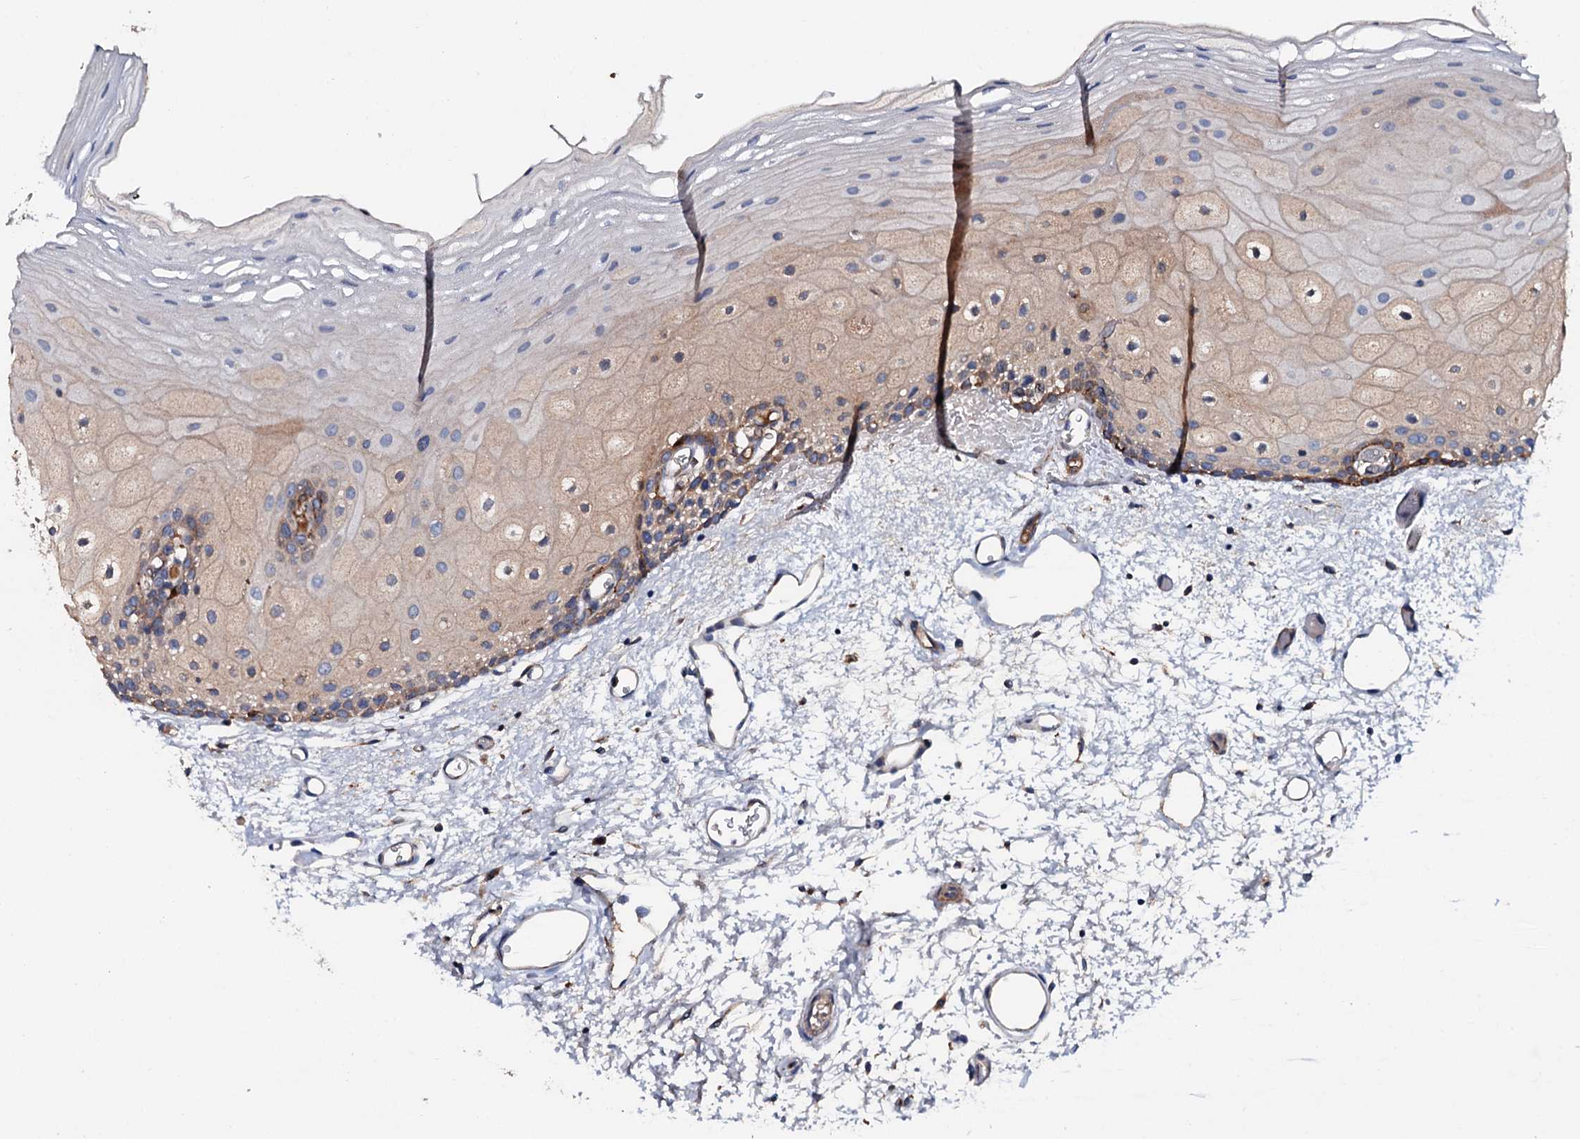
{"staining": {"intensity": "moderate", "quantity": "25%-75%", "location": "cytoplasmic/membranous"}, "tissue": "oral mucosa", "cell_type": "Squamous epithelial cells", "image_type": "normal", "snomed": [{"axis": "morphology", "description": "Normal tissue, NOS"}, {"axis": "topography", "description": "Oral tissue"}], "caption": "IHC photomicrograph of benign oral mucosa stained for a protein (brown), which shows medium levels of moderate cytoplasmic/membranous expression in approximately 25%-75% of squamous epithelial cells.", "gene": "NEK1", "patient": {"sex": "female", "age": 70}}